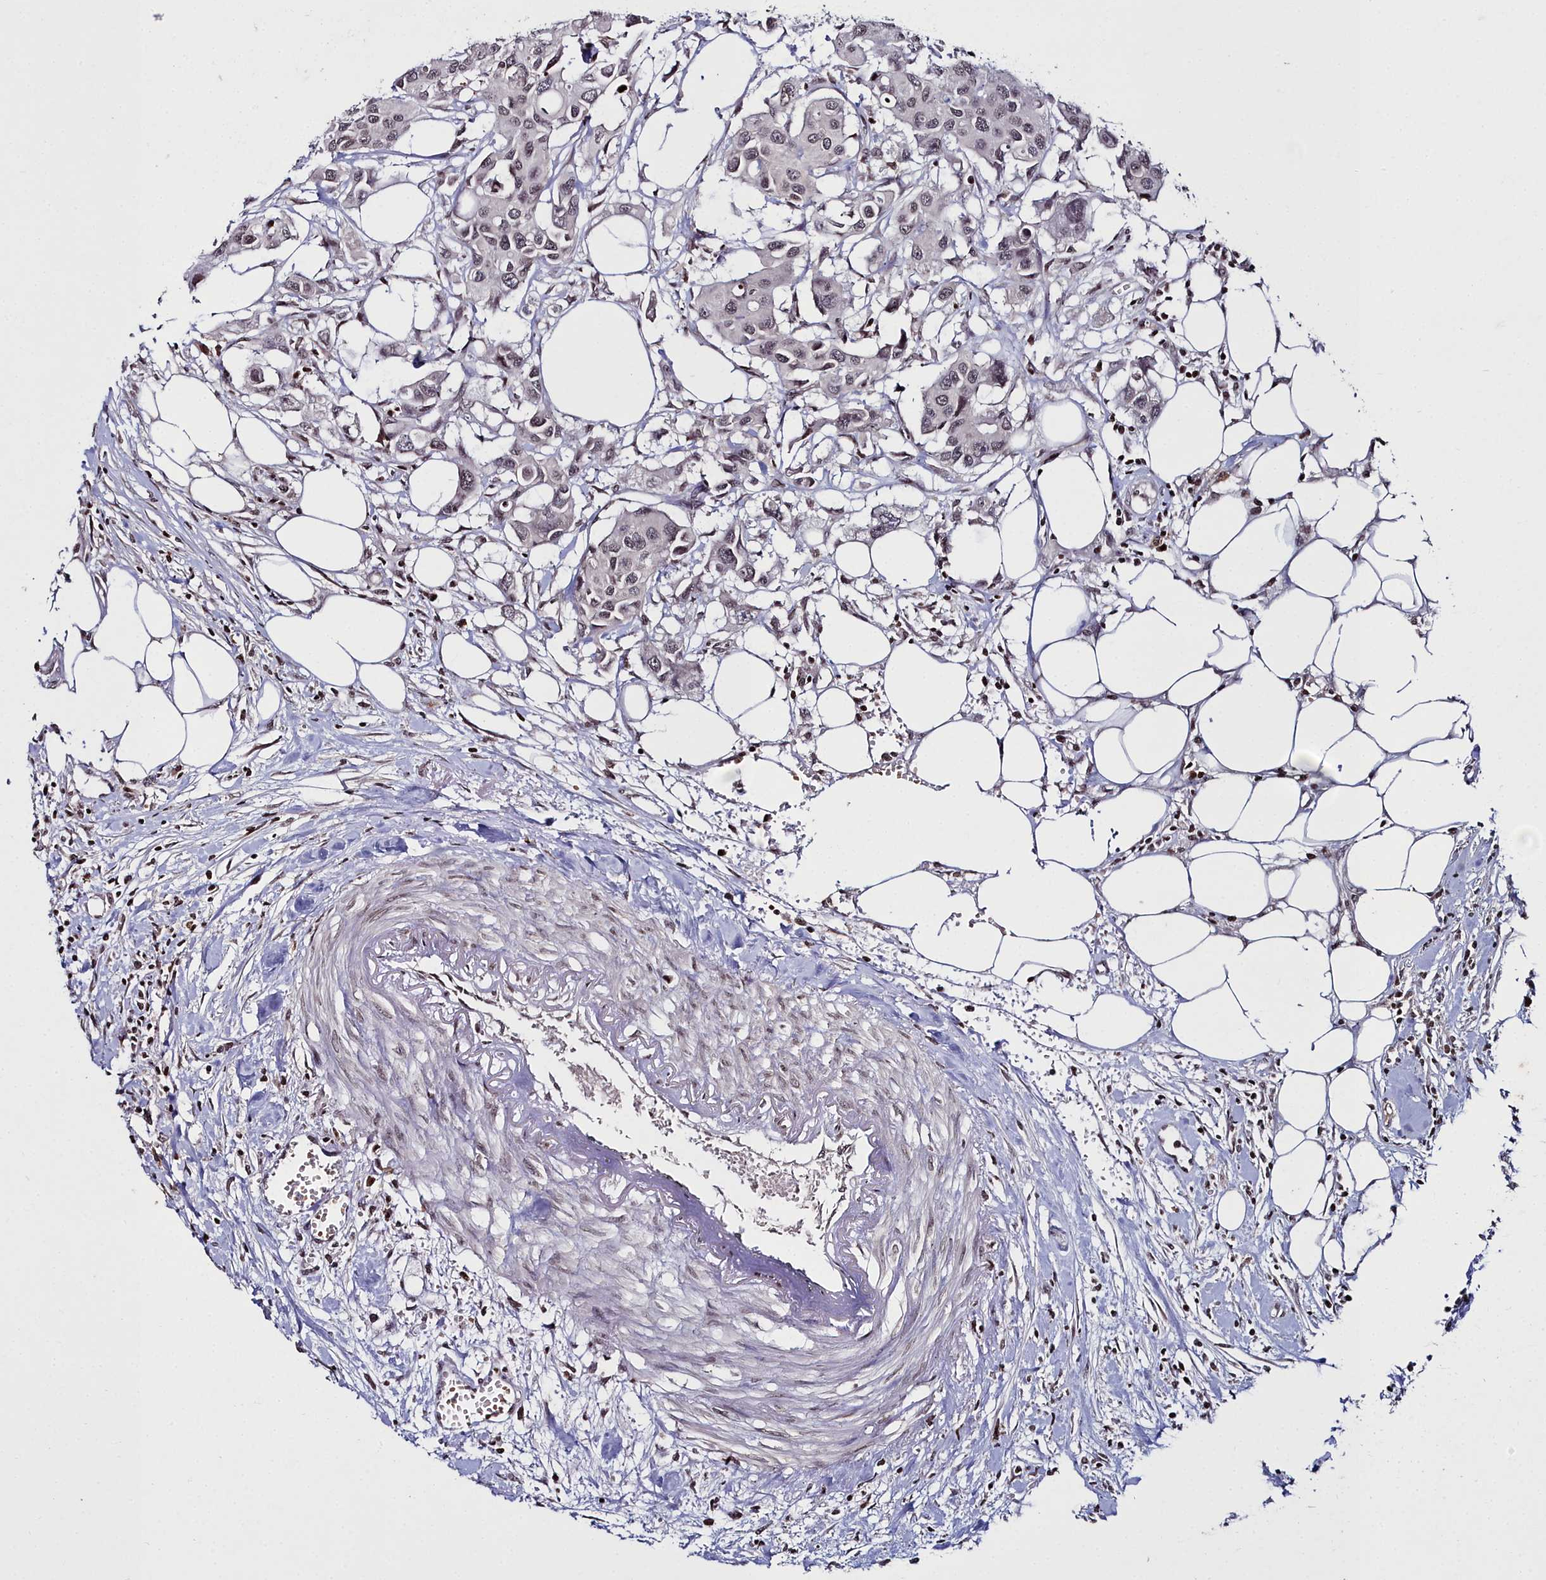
{"staining": {"intensity": "weak", "quantity": ">75%", "location": "nuclear"}, "tissue": "colorectal cancer", "cell_type": "Tumor cells", "image_type": "cancer", "snomed": [{"axis": "morphology", "description": "Adenocarcinoma, NOS"}, {"axis": "topography", "description": "Colon"}], "caption": "A photomicrograph showing weak nuclear positivity in approximately >75% of tumor cells in colorectal cancer (adenocarcinoma), as visualized by brown immunohistochemical staining.", "gene": "FZD4", "patient": {"sex": "male", "age": 77}}